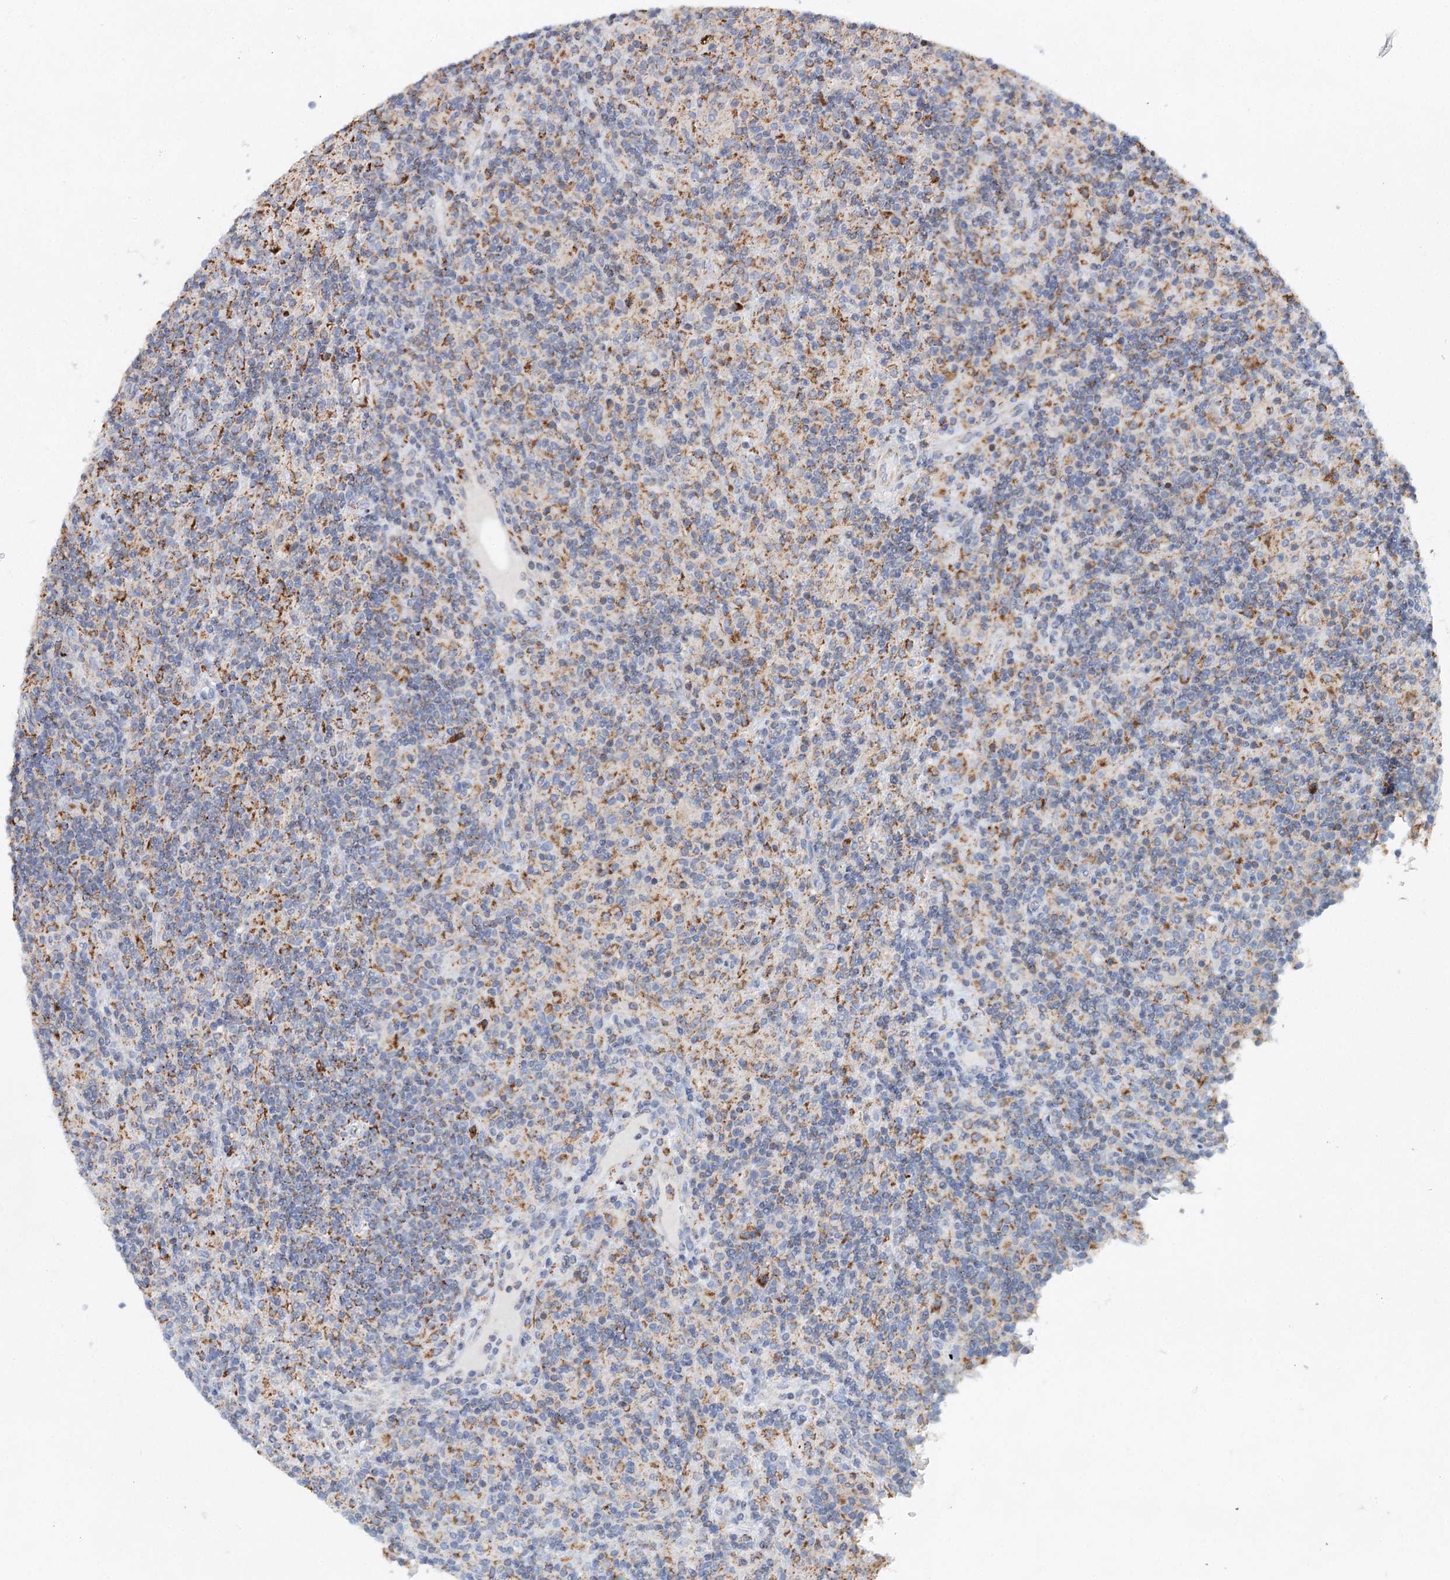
{"staining": {"intensity": "moderate", "quantity": ">75%", "location": "cytoplasmic/membranous"}, "tissue": "lymphoma", "cell_type": "Tumor cells", "image_type": "cancer", "snomed": [{"axis": "morphology", "description": "Hodgkin's disease, NOS"}, {"axis": "topography", "description": "Lymph node"}], "caption": "An immunohistochemistry micrograph of tumor tissue is shown. Protein staining in brown shows moderate cytoplasmic/membranous positivity in Hodgkin's disease within tumor cells. The protein is shown in brown color, while the nuclei are stained blue.", "gene": "XPO6", "patient": {"sex": "male", "age": 70}}